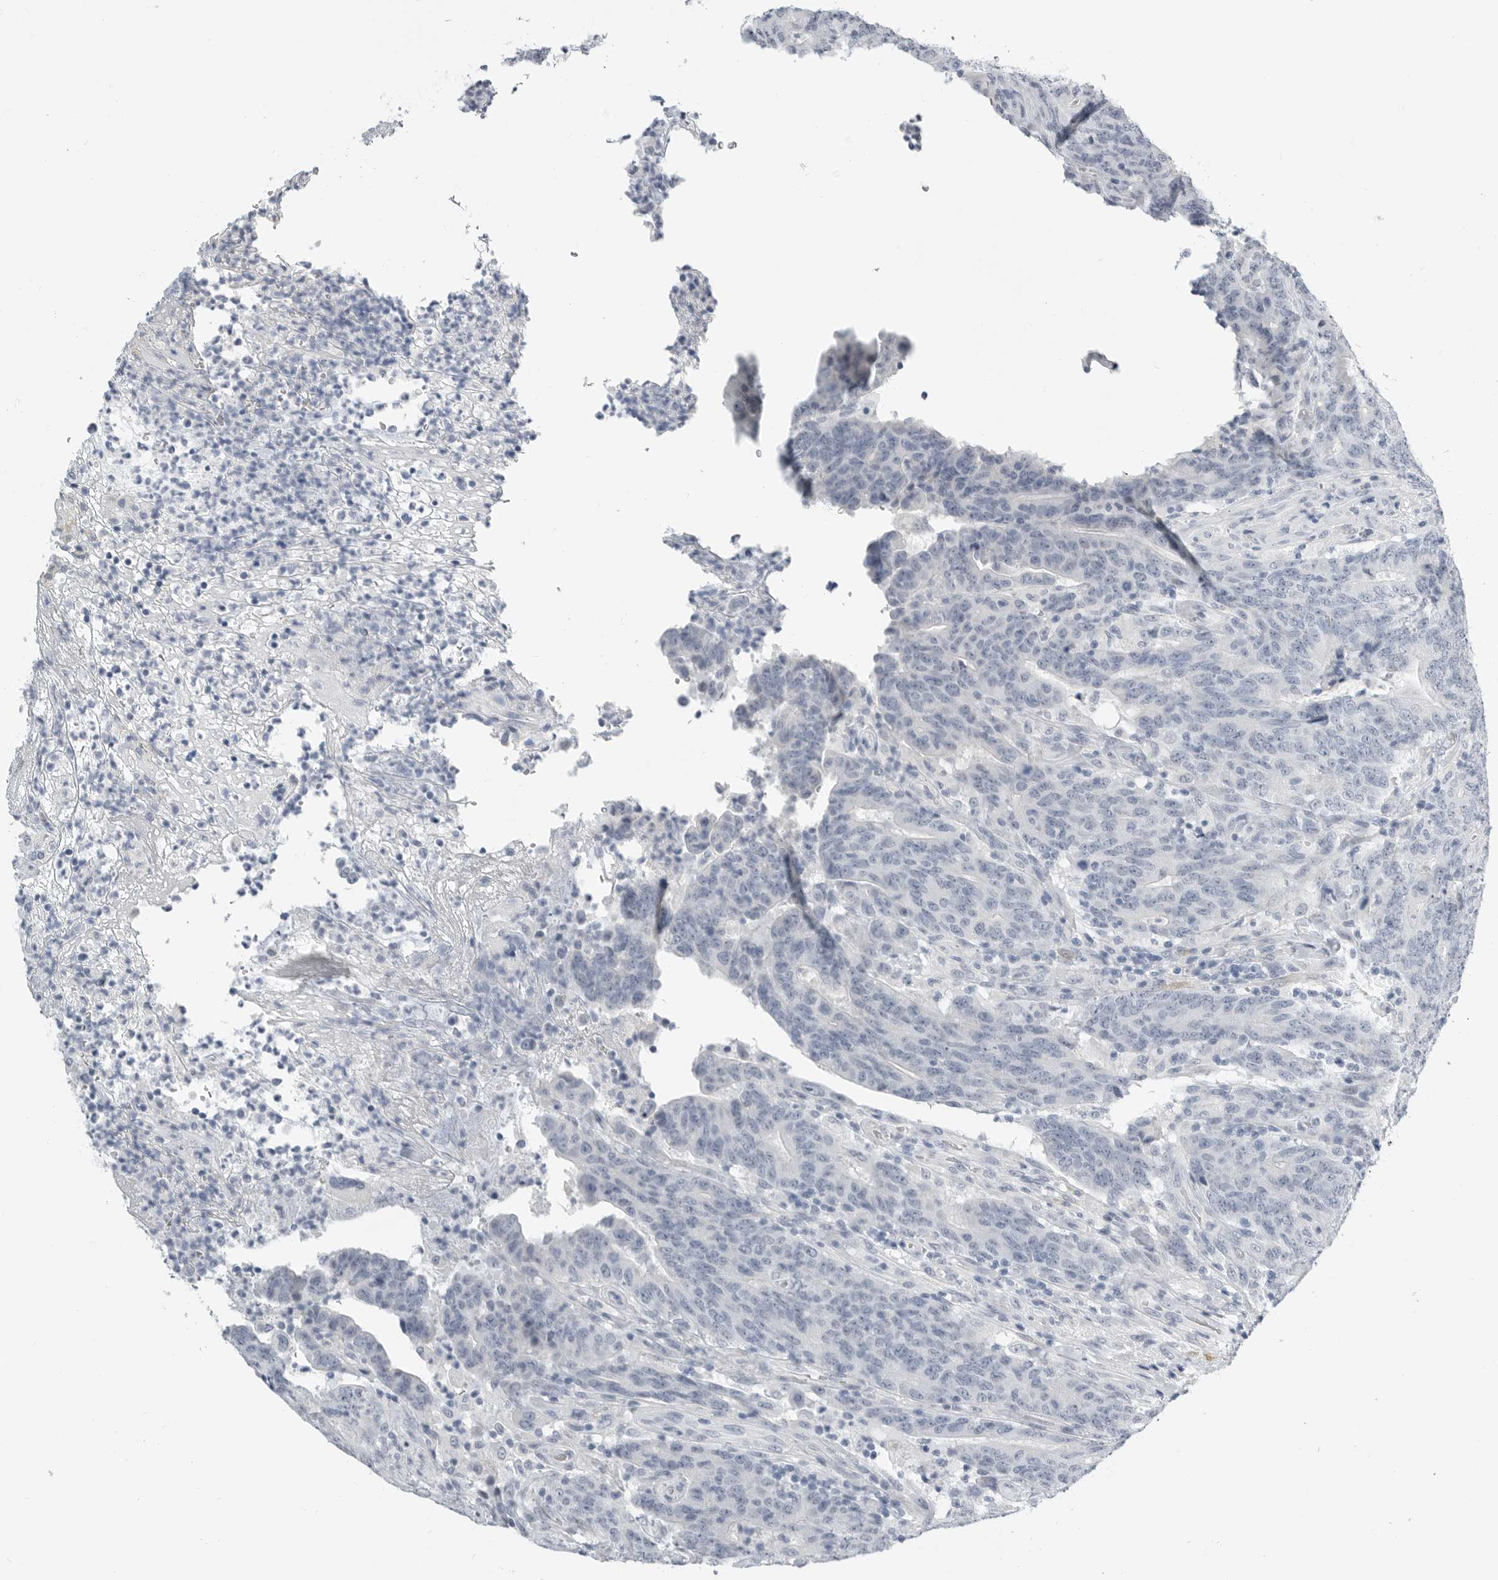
{"staining": {"intensity": "negative", "quantity": "none", "location": "none"}, "tissue": "colorectal cancer", "cell_type": "Tumor cells", "image_type": "cancer", "snomed": [{"axis": "morphology", "description": "Normal tissue, NOS"}, {"axis": "morphology", "description": "Adenocarcinoma, NOS"}, {"axis": "topography", "description": "Colon"}], "caption": "Colorectal cancer was stained to show a protein in brown. There is no significant expression in tumor cells.", "gene": "PLN", "patient": {"sex": "female", "age": 75}}